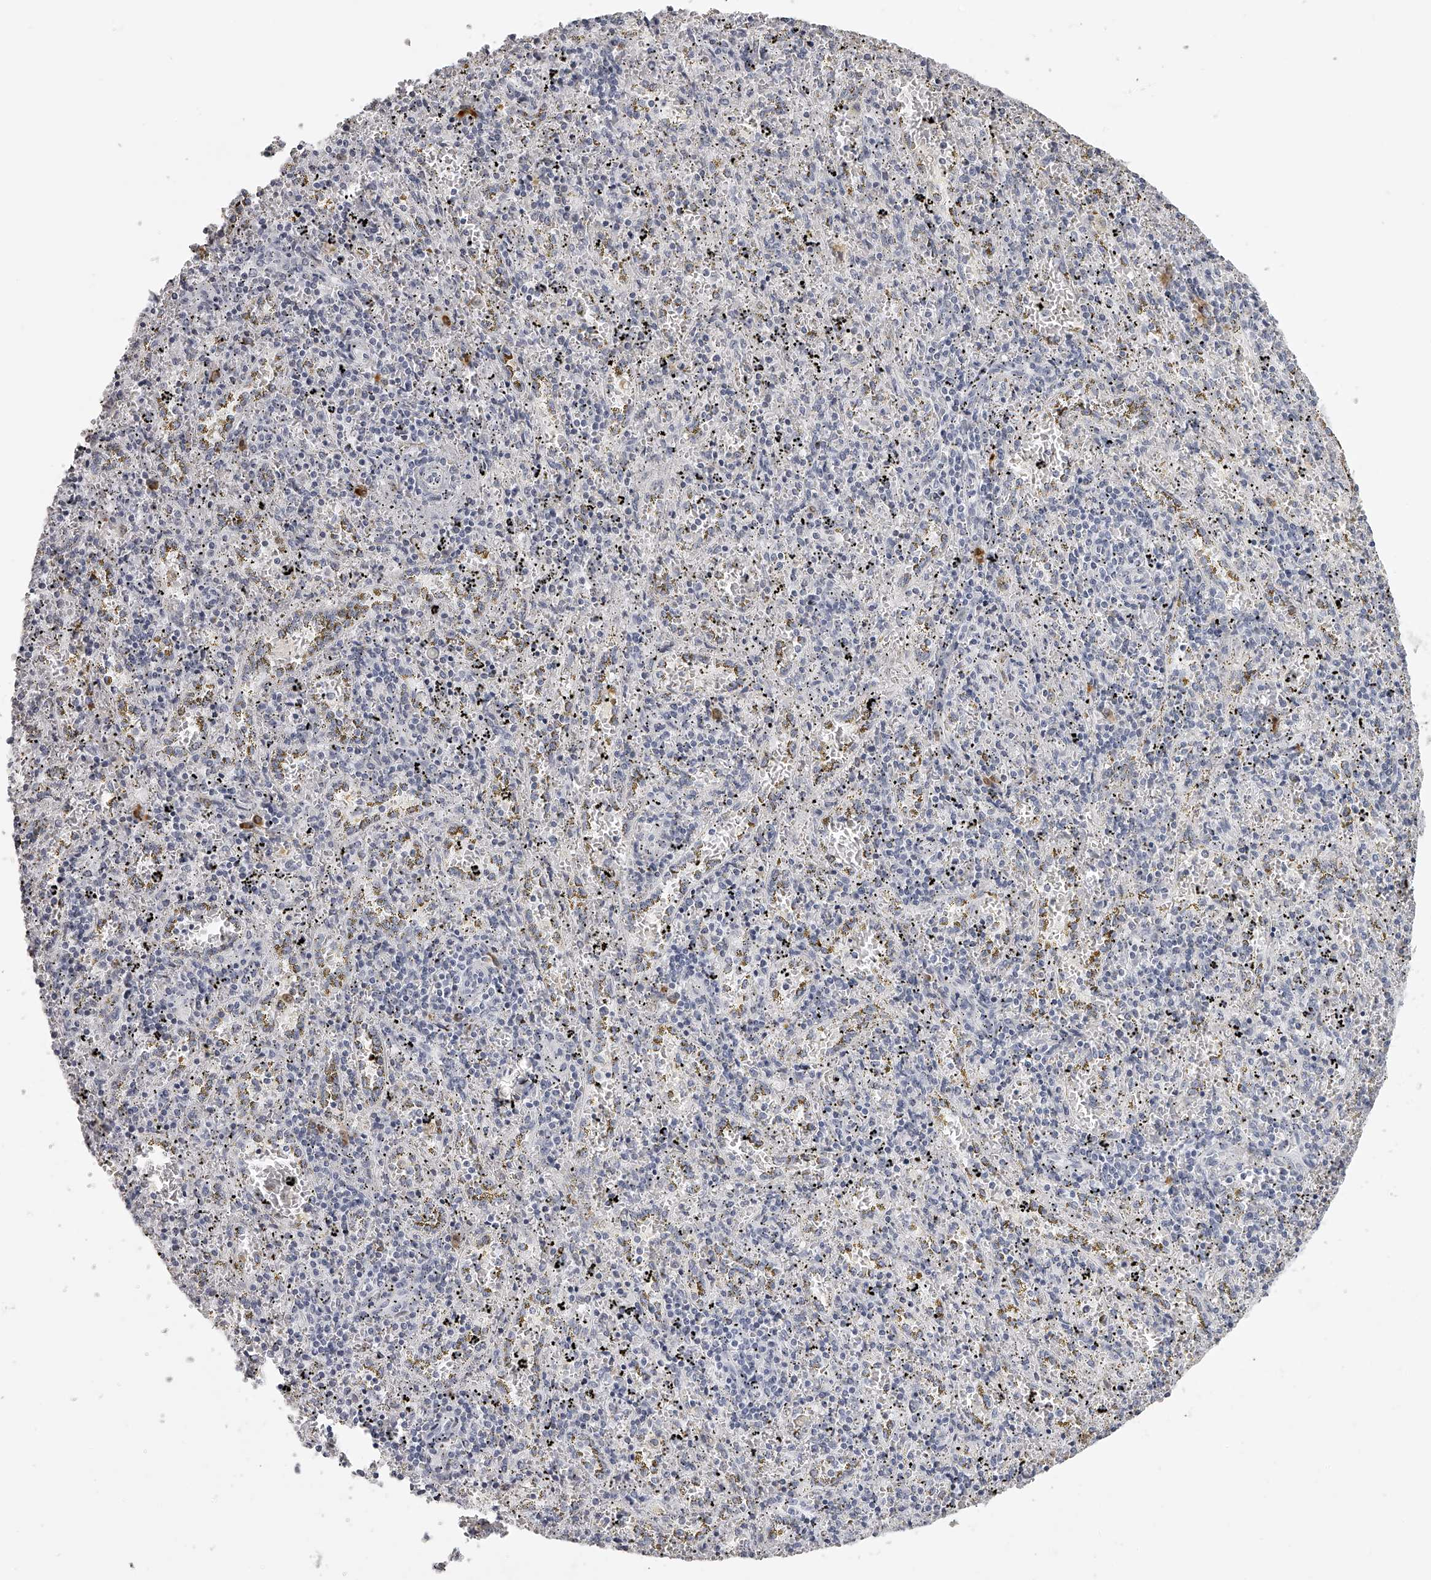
{"staining": {"intensity": "strong", "quantity": "<25%", "location": "cytoplasmic/membranous"}, "tissue": "spleen", "cell_type": "Cells in red pulp", "image_type": "normal", "snomed": [{"axis": "morphology", "description": "Normal tissue, NOS"}, {"axis": "topography", "description": "Spleen"}], "caption": "Protein staining reveals strong cytoplasmic/membranous expression in approximately <25% of cells in red pulp in benign spleen.", "gene": "SEC11C", "patient": {"sex": "male", "age": 11}}